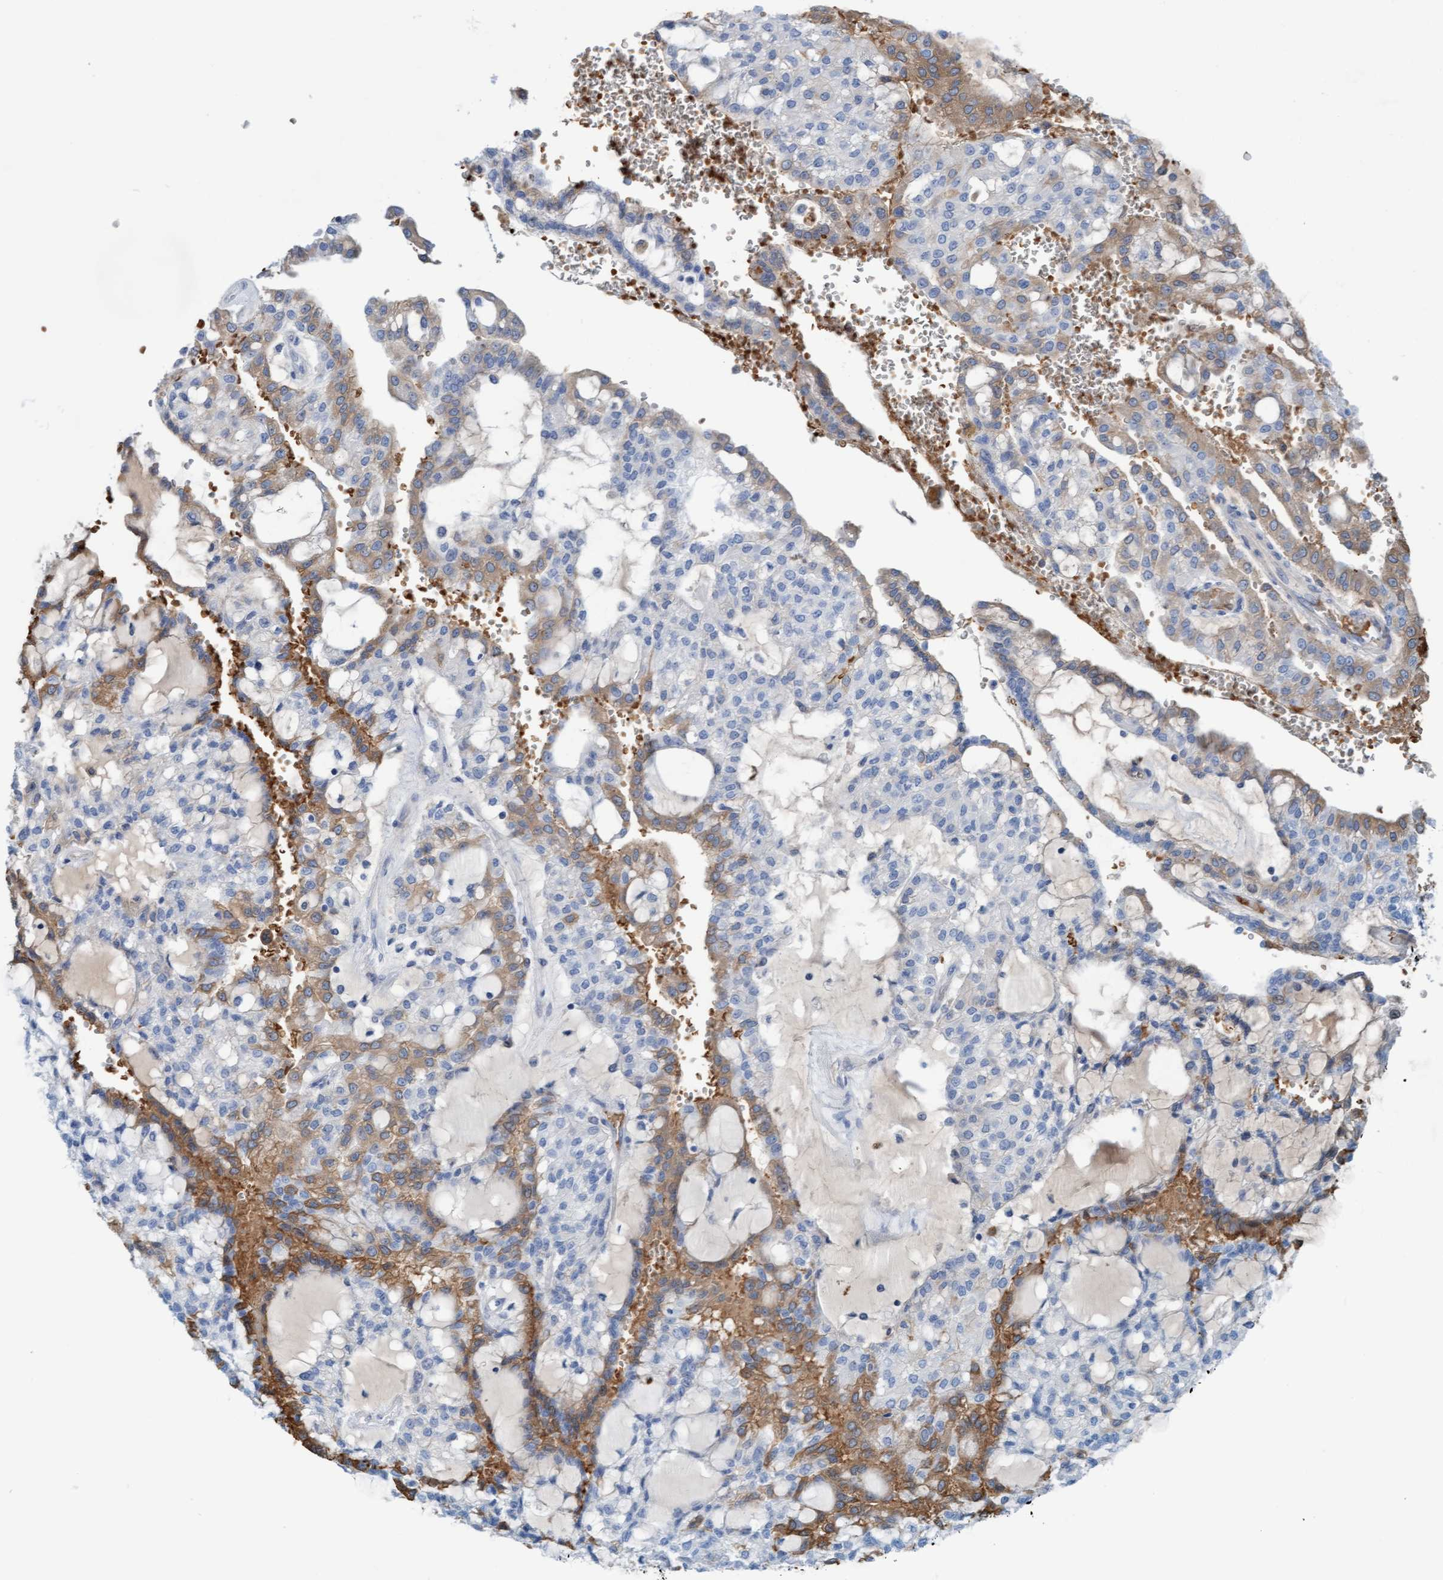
{"staining": {"intensity": "moderate", "quantity": "<25%", "location": "cytoplasmic/membranous"}, "tissue": "renal cancer", "cell_type": "Tumor cells", "image_type": "cancer", "snomed": [{"axis": "morphology", "description": "Adenocarcinoma, NOS"}, {"axis": "topography", "description": "Kidney"}], "caption": "Protein expression analysis of human renal cancer reveals moderate cytoplasmic/membranous positivity in about <25% of tumor cells.", "gene": "P2RX5", "patient": {"sex": "male", "age": 63}}